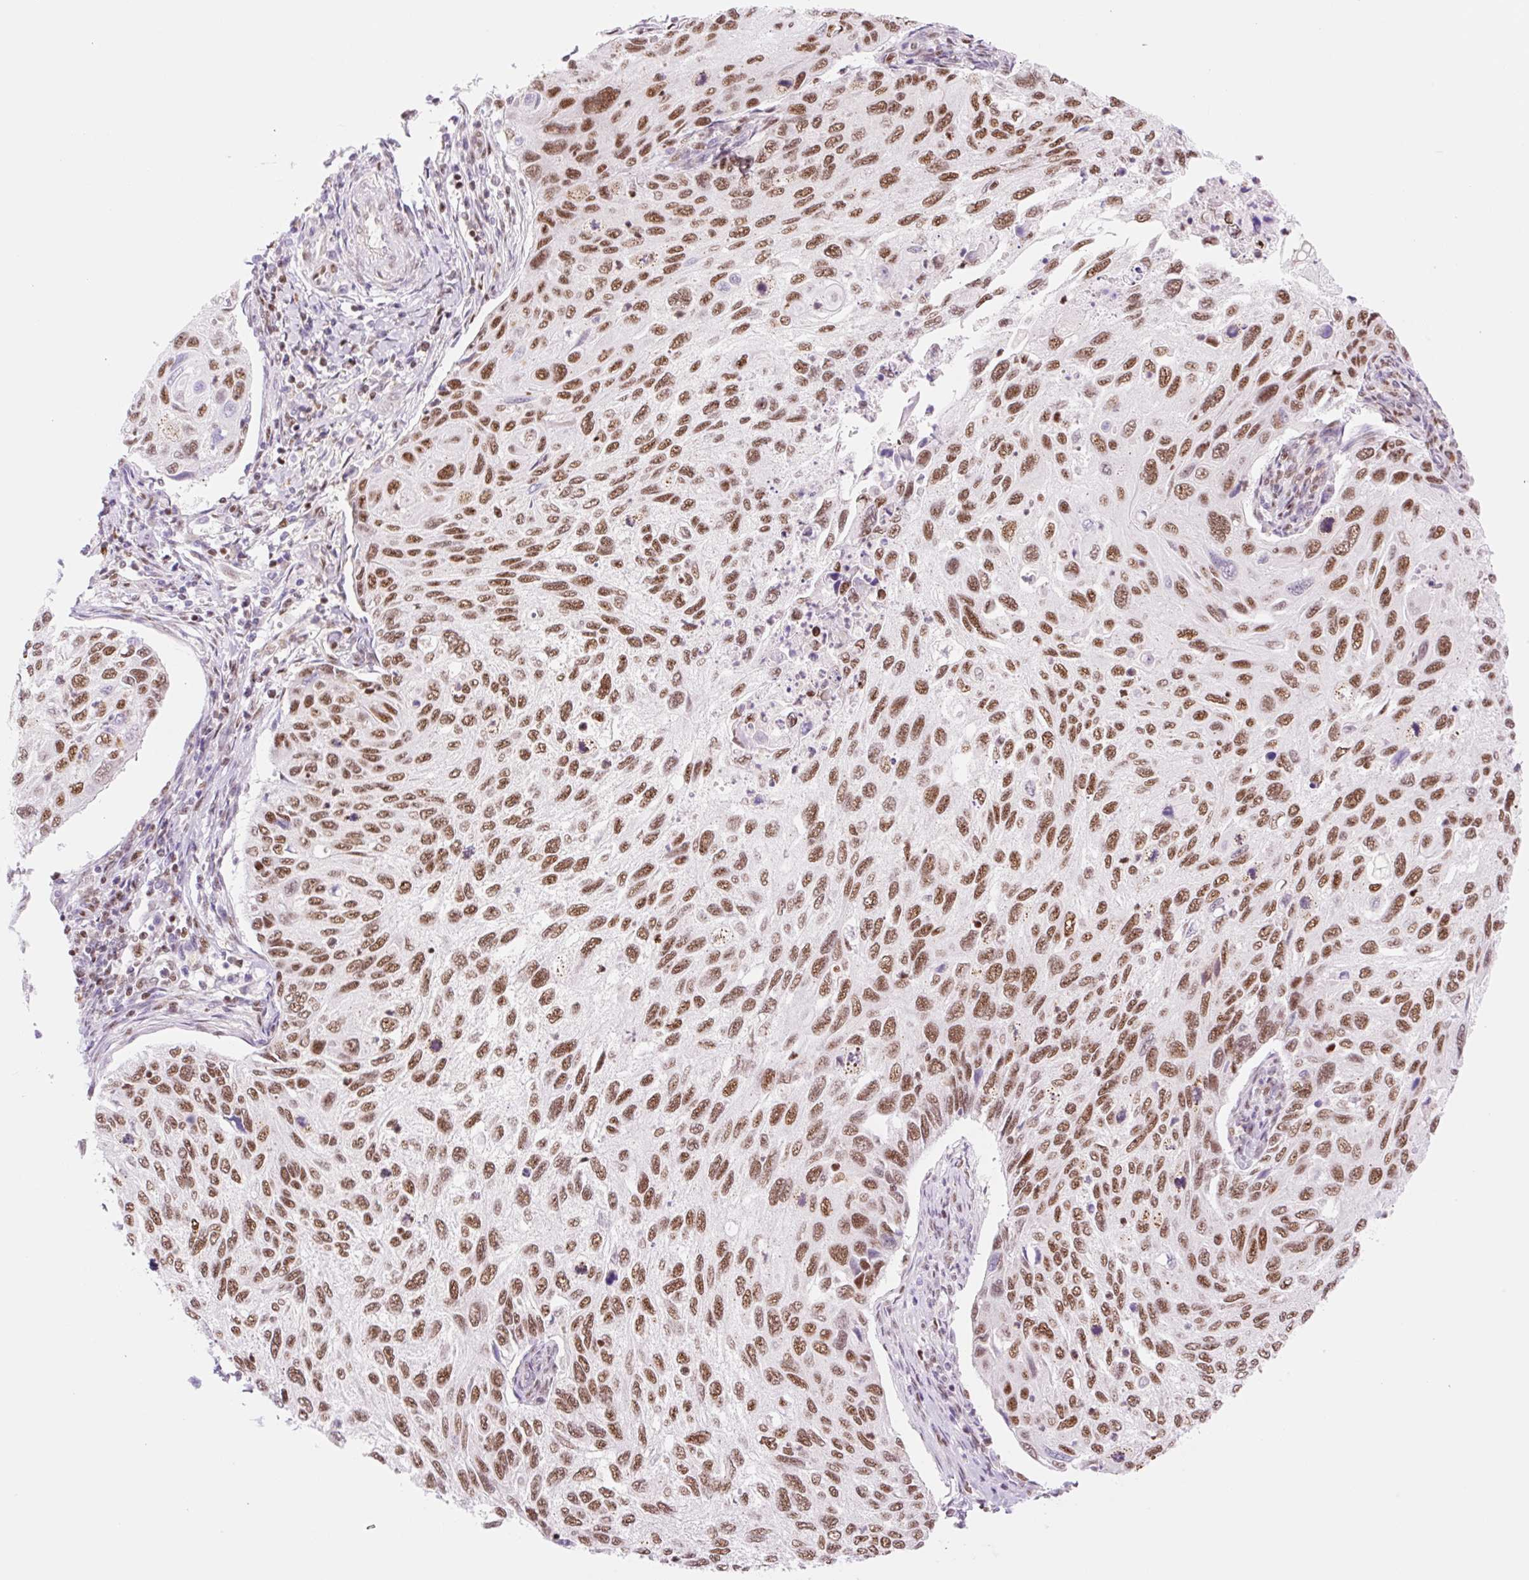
{"staining": {"intensity": "moderate", "quantity": ">75%", "location": "nuclear"}, "tissue": "cervical cancer", "cell_type": "Tumor cells", "image_type": "cancer", "snomed": [{"axis": "morphology", "description": "Squamous cell carcinoma, NOS"}, {"axis": "topography", "description": "Cervix"}], "caption": "Immunohistochemical staining of human cervical cancer (squamous cell carcinoma) reveals medium levels of moderate nuclear protein staining in about >75% of tumor cells.", "gene": "PRDM11", "patient": {"sex": "female", "age": 70}}